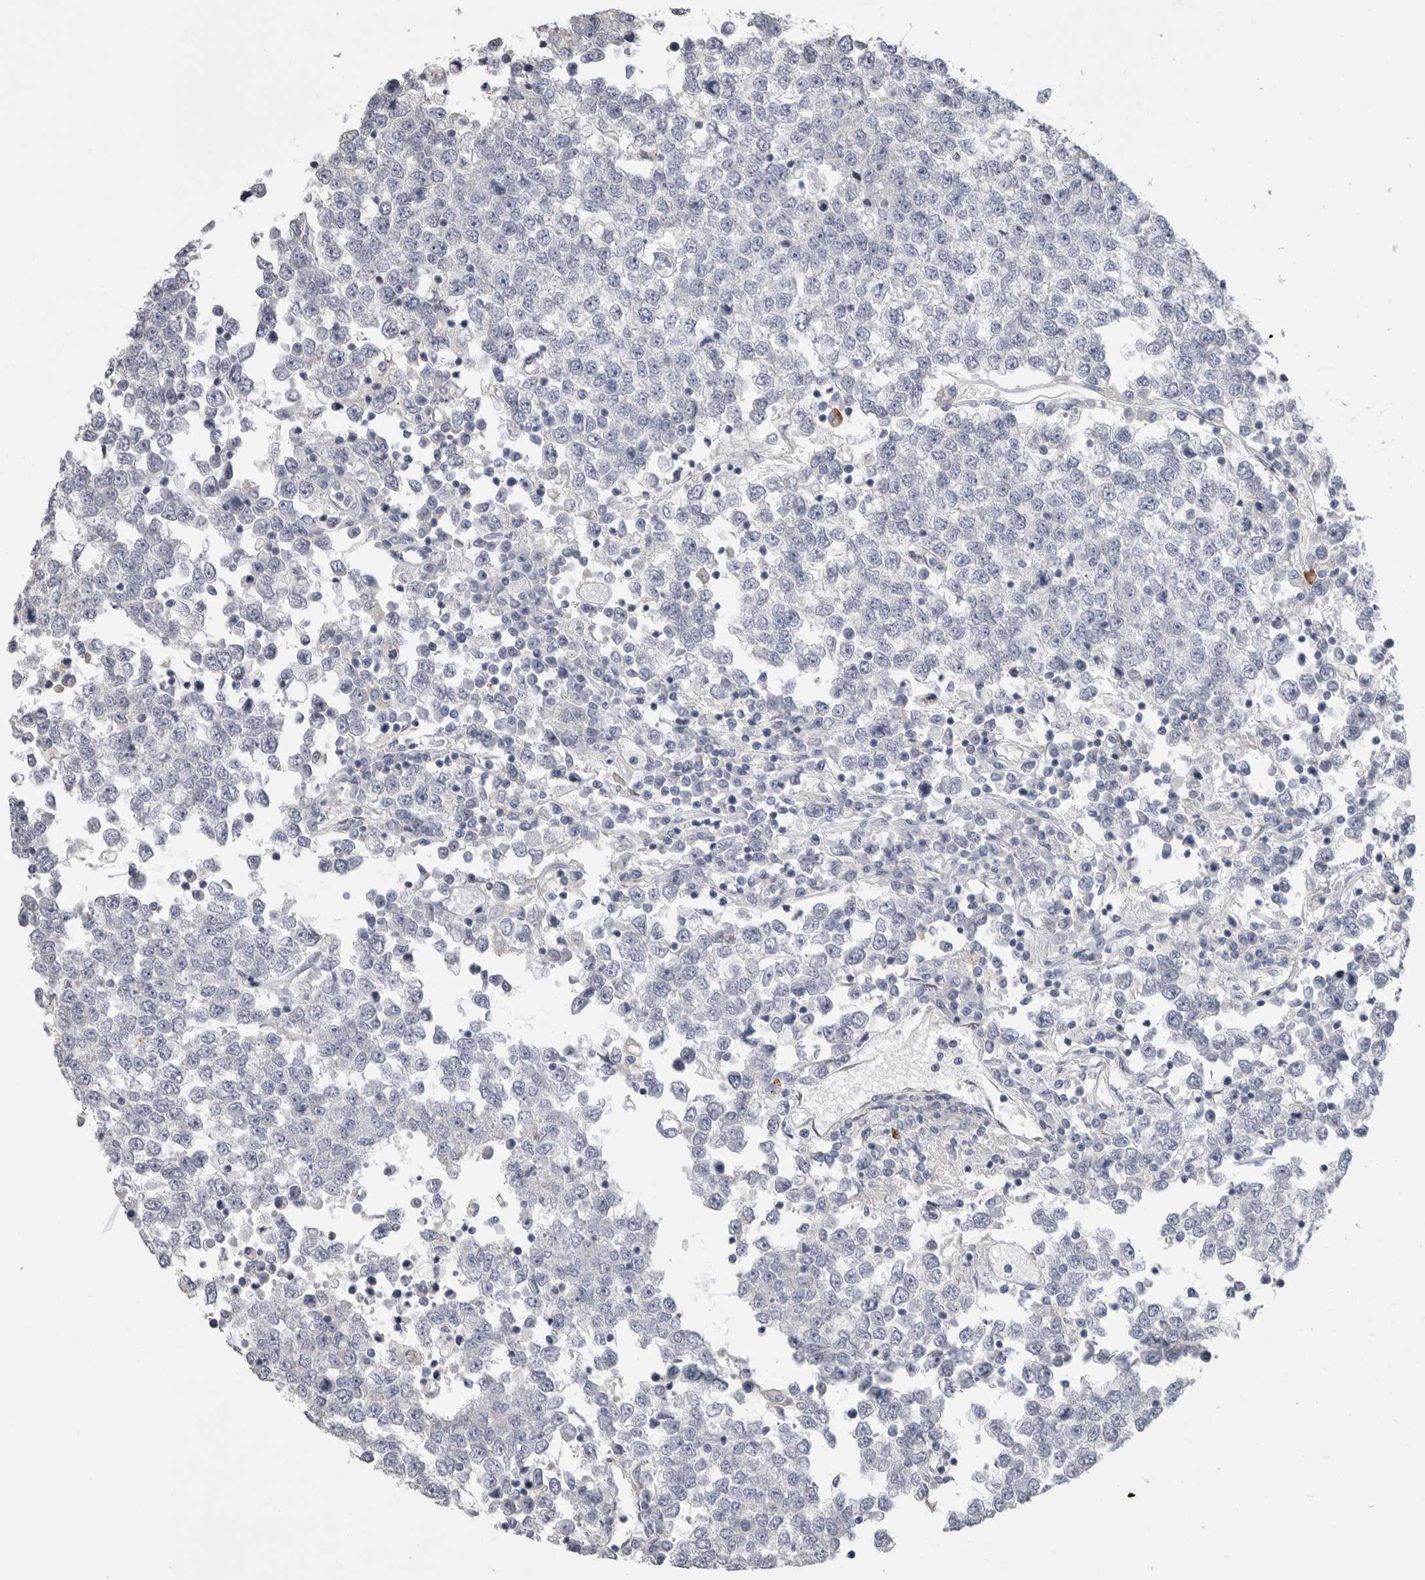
{"staining": {"intensity": "negative", "quantity": "none", "location": "none"}, "tissue": "testis cancer", "cell_type": "Tumor cells", "image_type": "cancer", "snomed": [{"axis": "morphology", "description": "Seminoma, NOS"}, {"axis": "topography", "description": "Testis"}], "caption": "Micrograph shows no significant protein expression in tumor cells of seminoma (testis). Nuclei are stained in blue.", "gene": "IL33", "patient": {"sex": "male", "age": 65}}